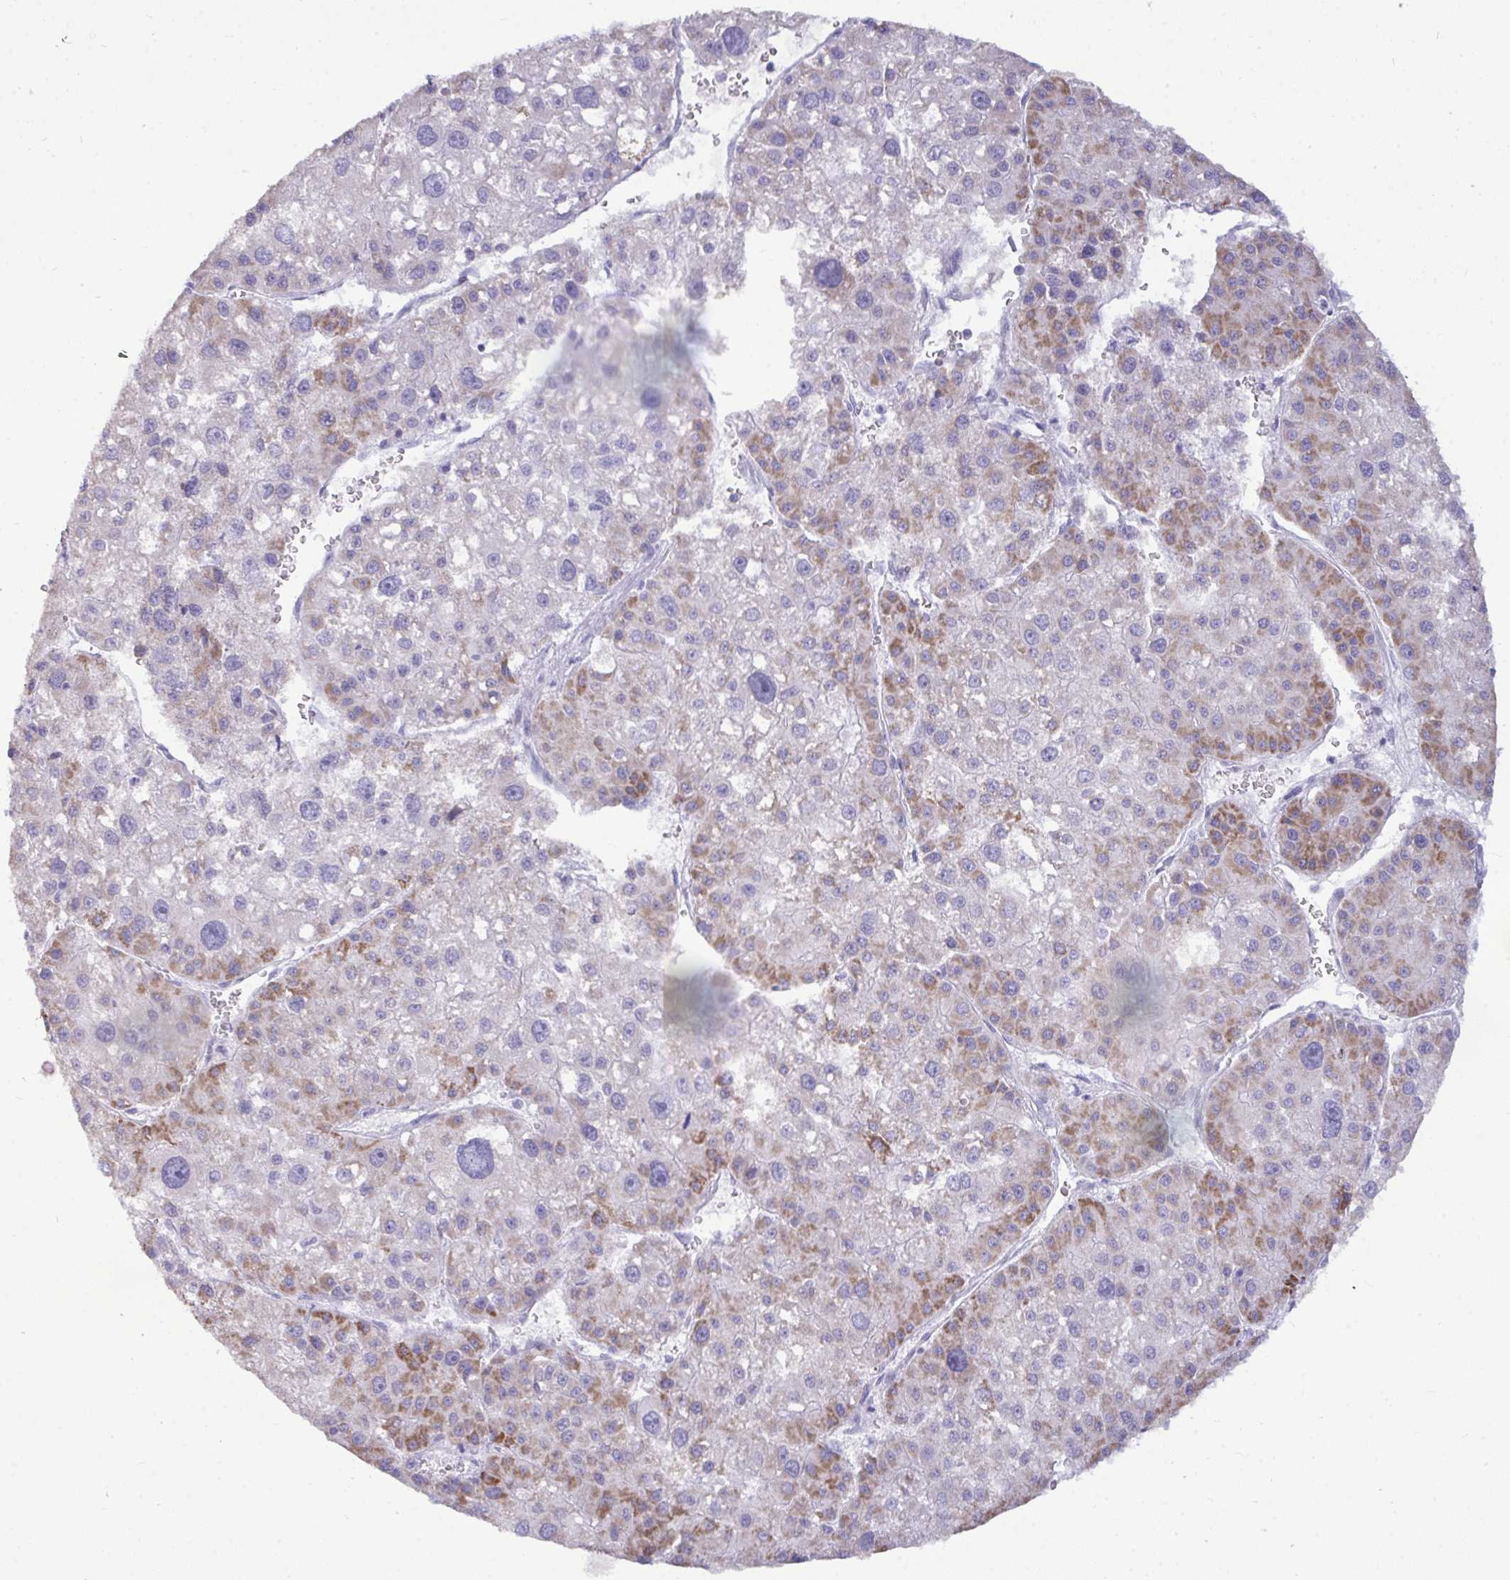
{"staining": {"intensity": "moderate", "quantity": "25%-75%", "location": "cytoplasmic/membranous"}, "tissue": "liver cancer", "cell_type": "Tumor cells", "image_type": "cancer", "snomed": [{"axis": "morphology", "description": "Carcinoma, Hepatocellular, NOS"}, {"axis": "topography", "description": "Liver"}], "caption": "Hepatocellular carcinoma (liver) was stained to show a protein in brown. There is medium levels of moderate cytoplasmic/membranous positivity in approximately 25%-75% of tumor cells.", "gene": "ANKRD60", "patient": {"sex": "male", "age": 73}}